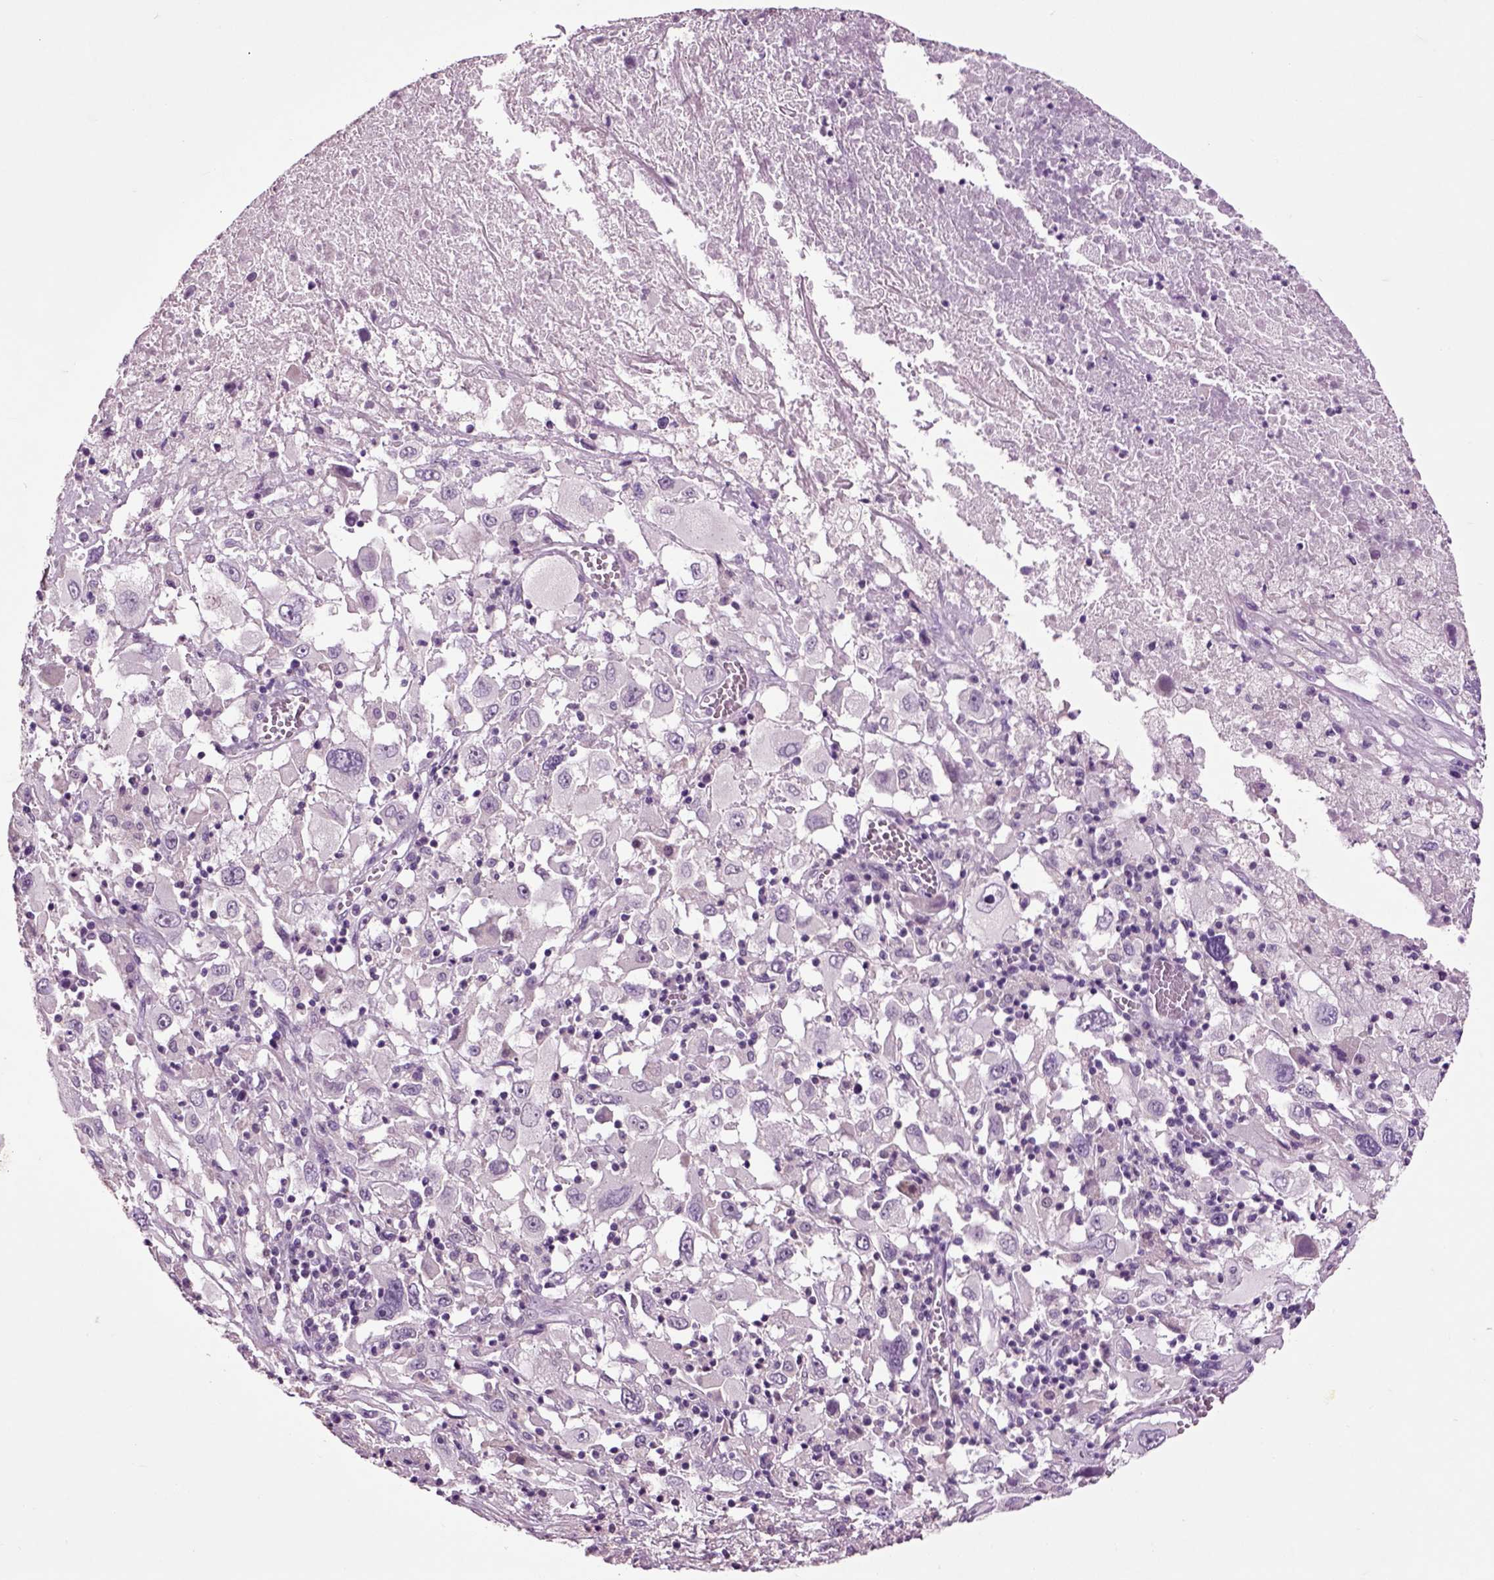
{"staining": {"intensity": "negative", "quantity": "none", "location": "none"}, "tissue": "melanoma", "cell_type": "Tumor cells", "image_type": "cancer", "snomed": [{"axis": "morphology", "description": "Malignant melanoma, Metastatic site"}, {"axis": "topography", "description": "Soft tissue"}], "caption": "Immunohistochemistry of human melanoma exhibits no expression in tumor cells. (DAB immunohistochemistry with hematoxylin counter stain).", "gene": "CRHR1", "patient": {"sex": "male", "age": 50}}